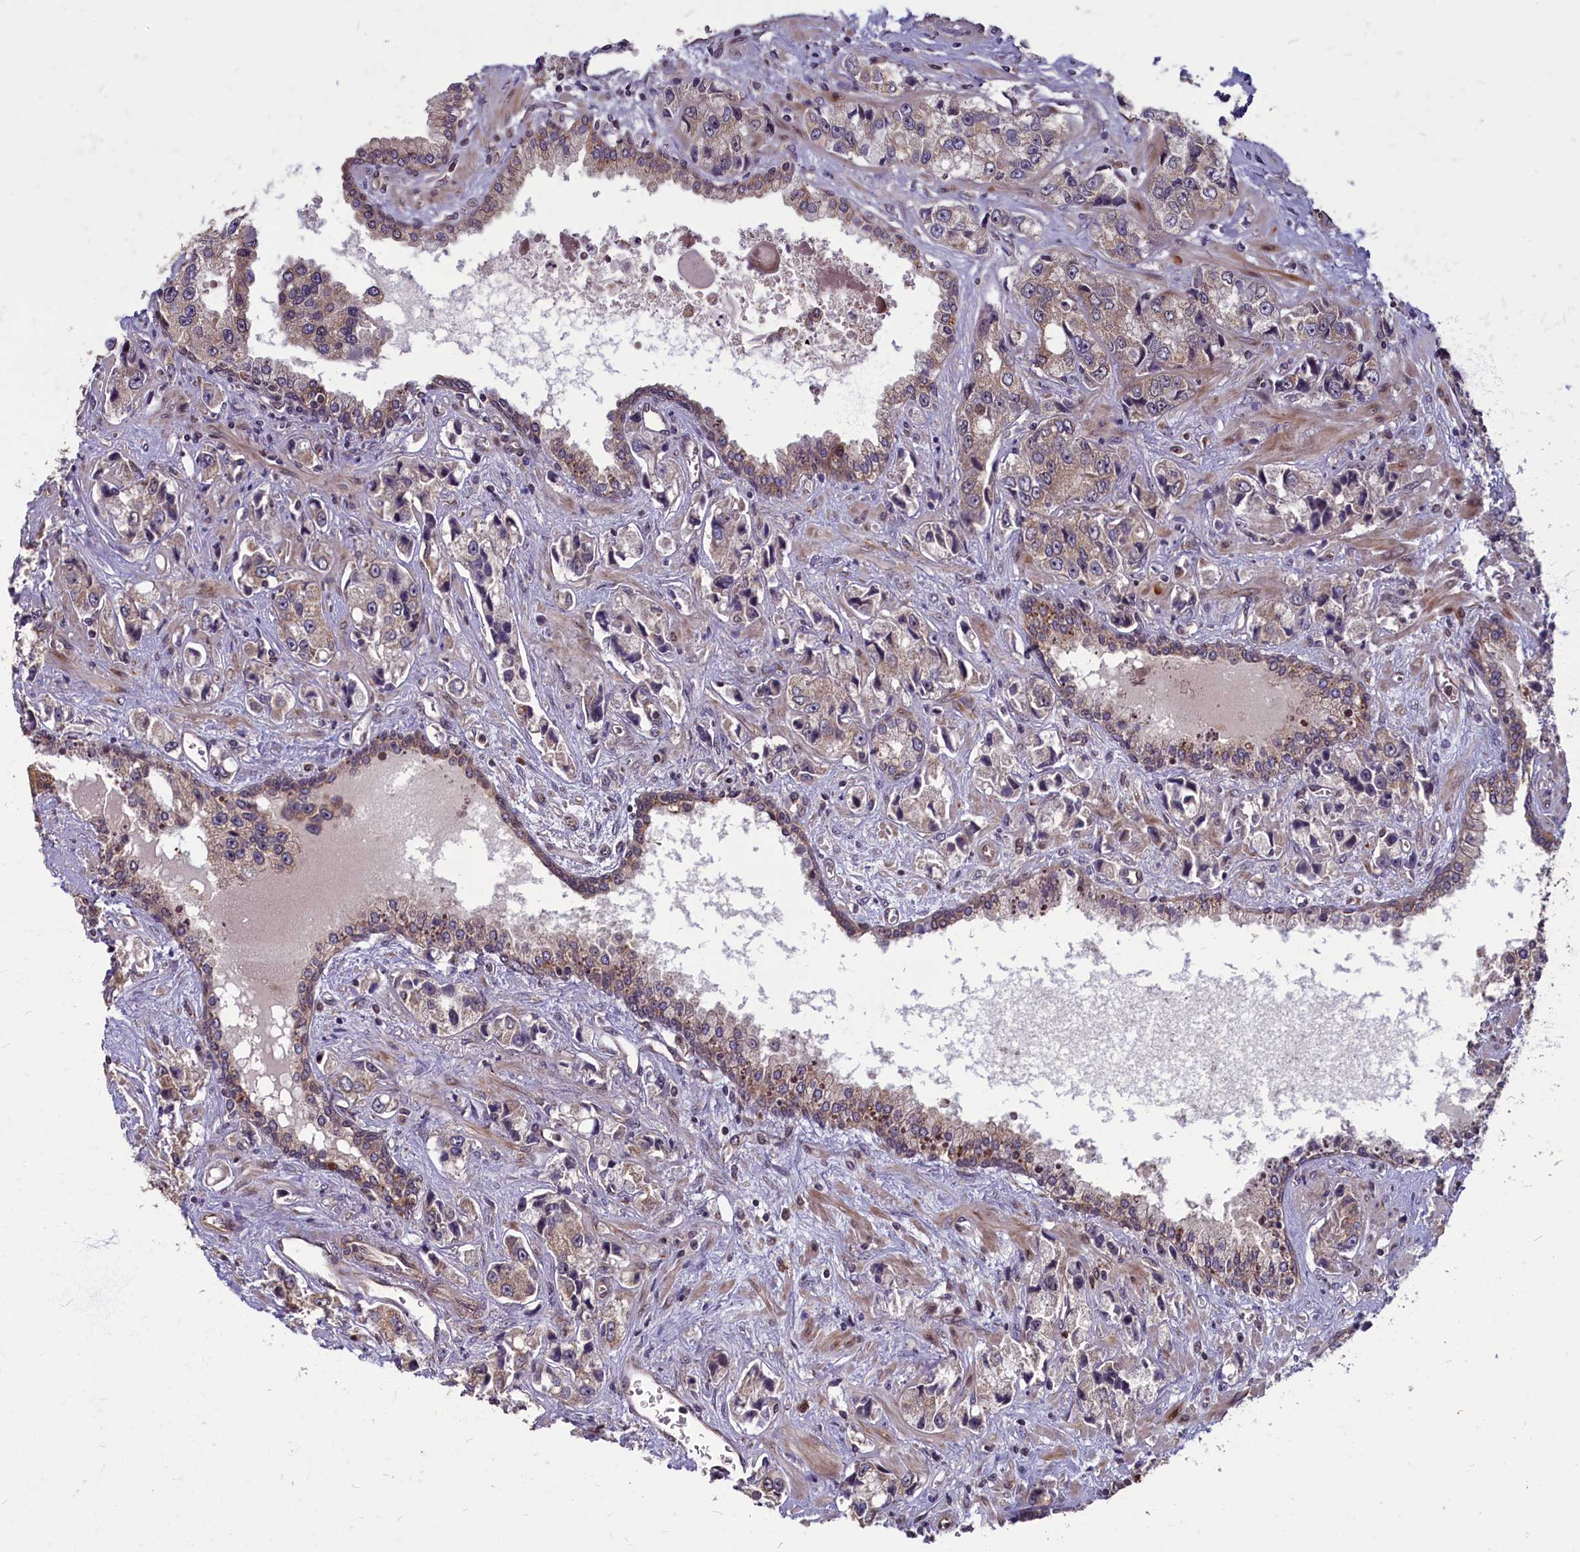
{"staining": {"intensity": "weak", "quantity": "<25%", "location": "cytoplasmic/membranous"}, "tissue": "prostate cancer", "cell_type": "Tumor cells", "image_type": "cancer", "snomed": [{"axis": "morphology", "description": "Adenocarcinoma, High grade"}, {"axis": "topography", "description": "Prostate"}], "caption": "An IHC micrograph of prostate high-grade adenocarcinoma is shown. There is no staining in tumor cells of prostate high-grade adenocarcinoma.", "gene": "MYCBP", "patient": {"sex": "male", "age": 74}}